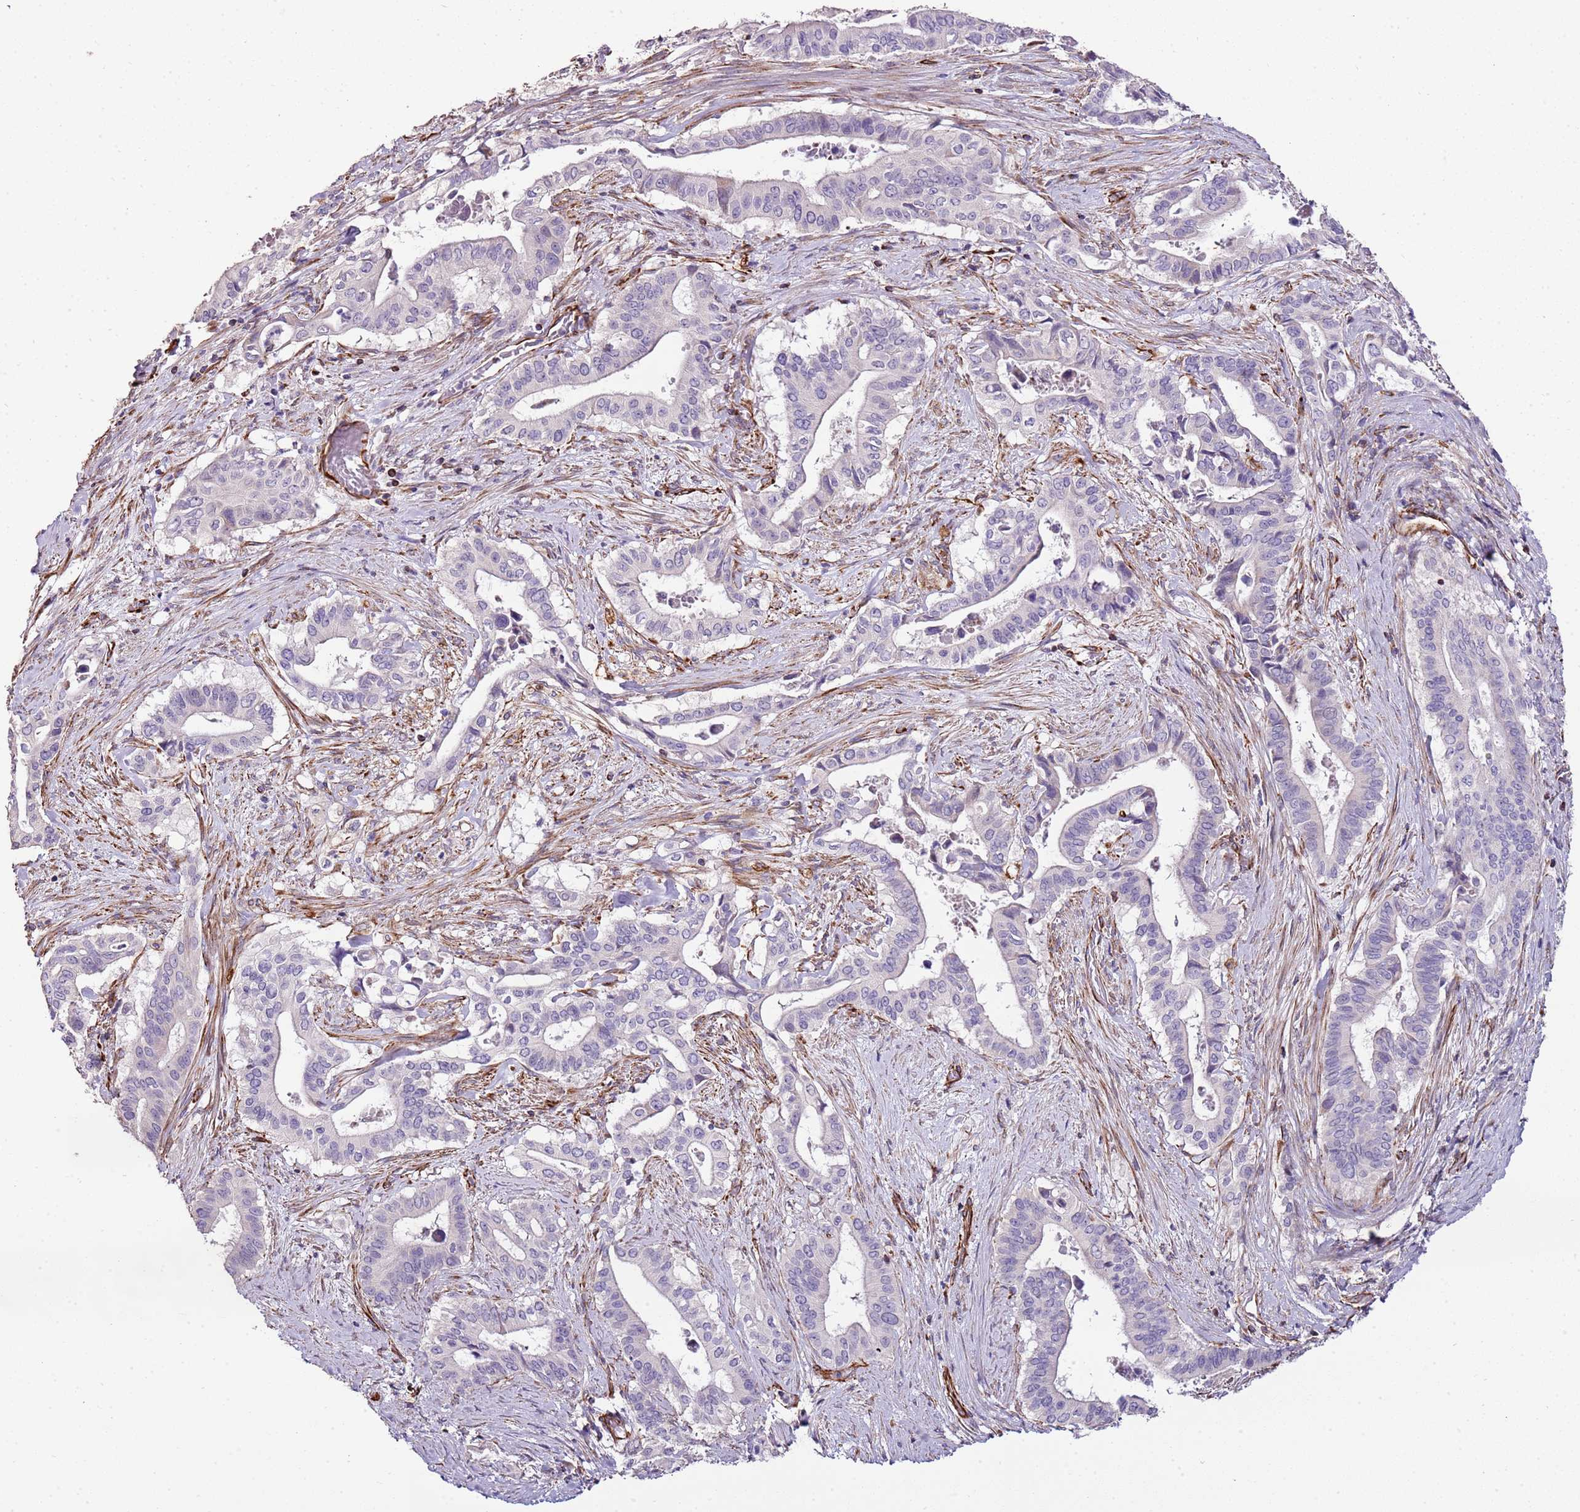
{"staining": {"intensity": "negative", "quantity": "none", "location": "none"}, "tissue": "pancreatic cancer", "cell_type": "Tumor cells", "image_type": "cancer", "snomed": [{"axis": "morphology", "description": "Adenocarcinoma, NOS"}, {"axis": "topography", "description": "Pancreas"}], "caption": "Immunohistochemistry (IHC) micrograph of neoplastic tissue: pancreatic cancer (adenocarcinoma) stained with DAB exhibits no significant protein expression in tumor cells.", "gene": "ZNF786", "patient": {"sex": "female", "age": 77}}